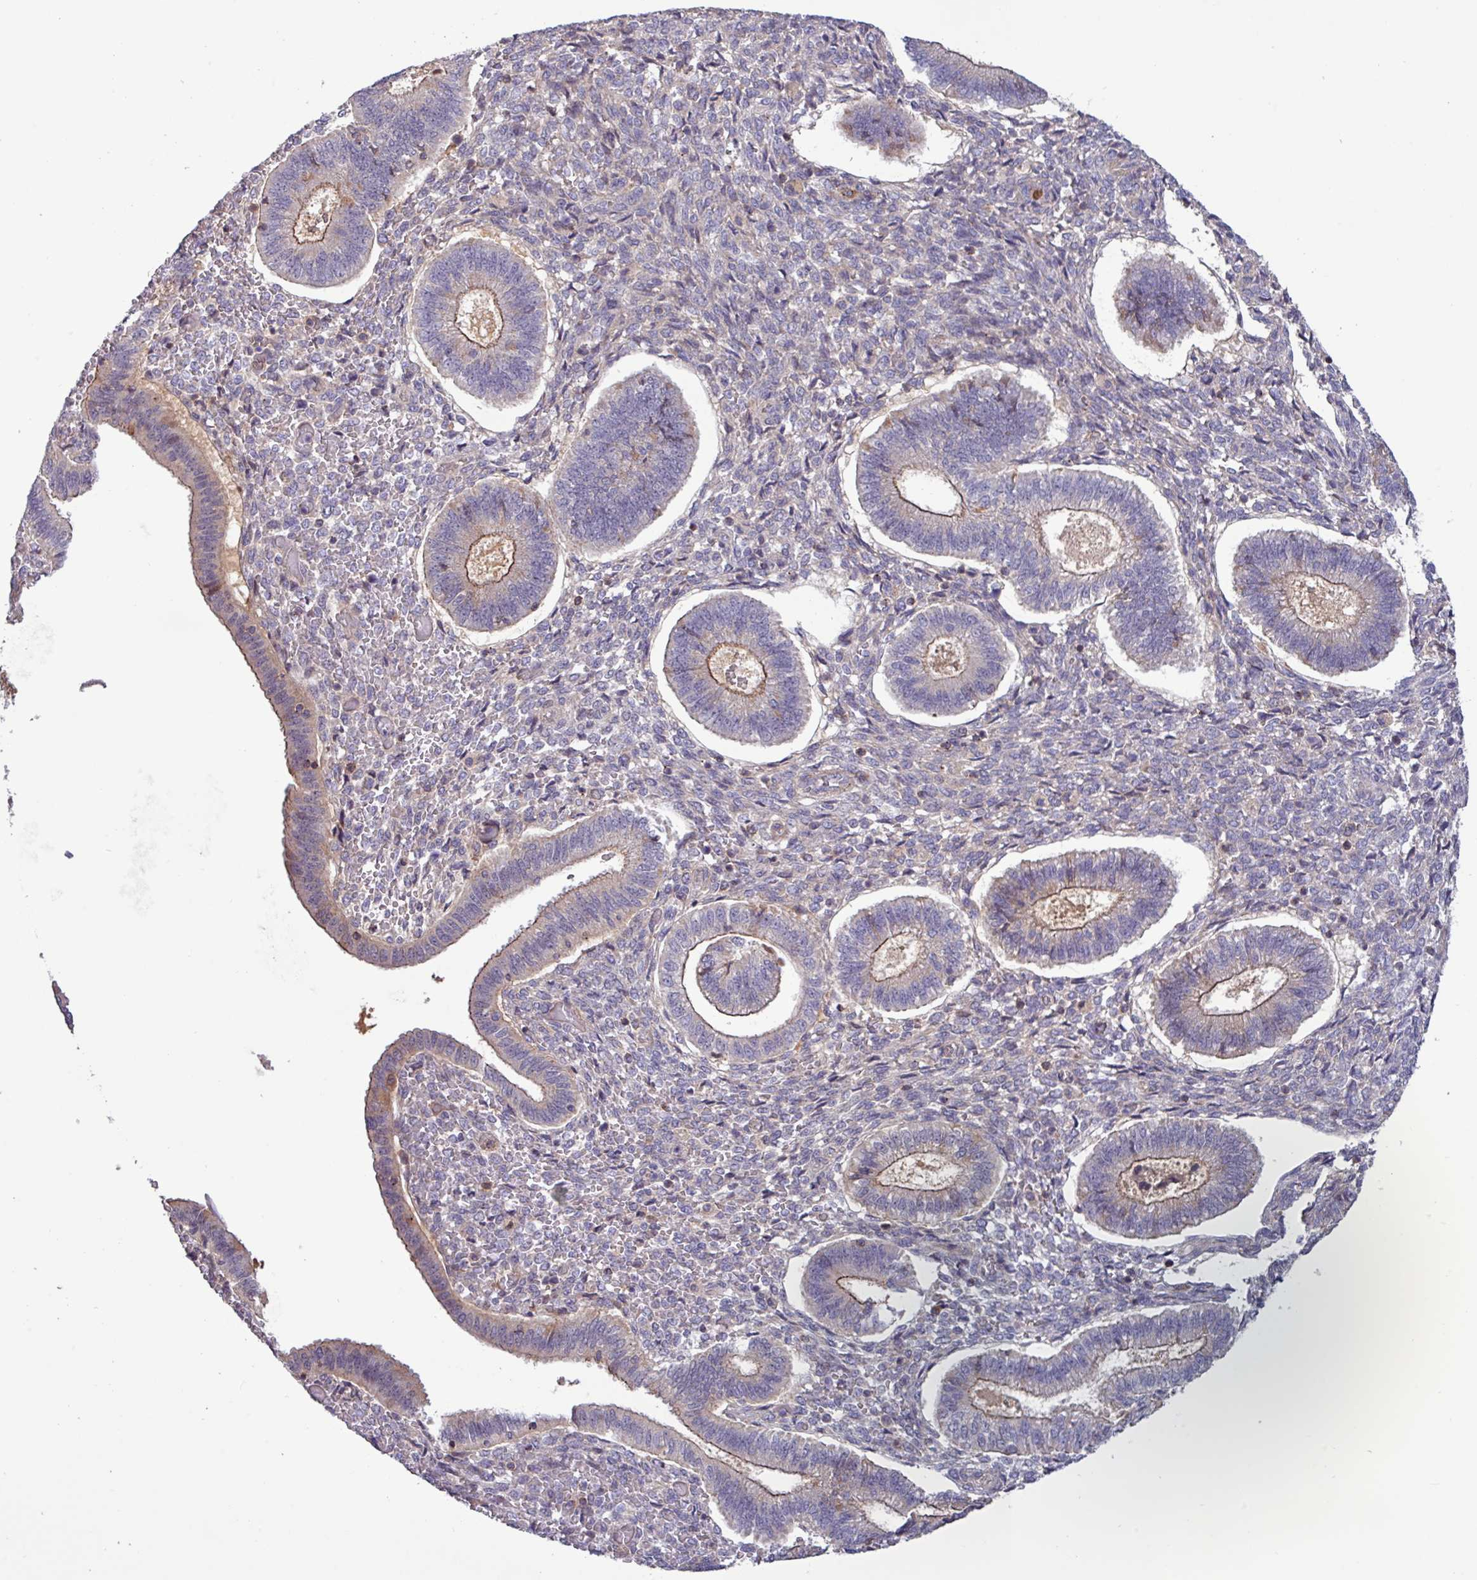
{"staining": {"intensity": "negative", "quantity": "none", "location": "none"}, "tissue": "endometrium", "cell_type": "Cells in endometrial stroma", "image_type": "normal", "snomed": [{"axis": "morphology", "description": "Normal tissue, NOS"}, {"axis": "topography", "description": "Endometrium"}], "caption": "Histopathology image shows no significant protein expression in cells in endometrial stroma of normal endometrium.", "gene": "TNFSF12", "patient": {"sex": "female", "age": 25}}